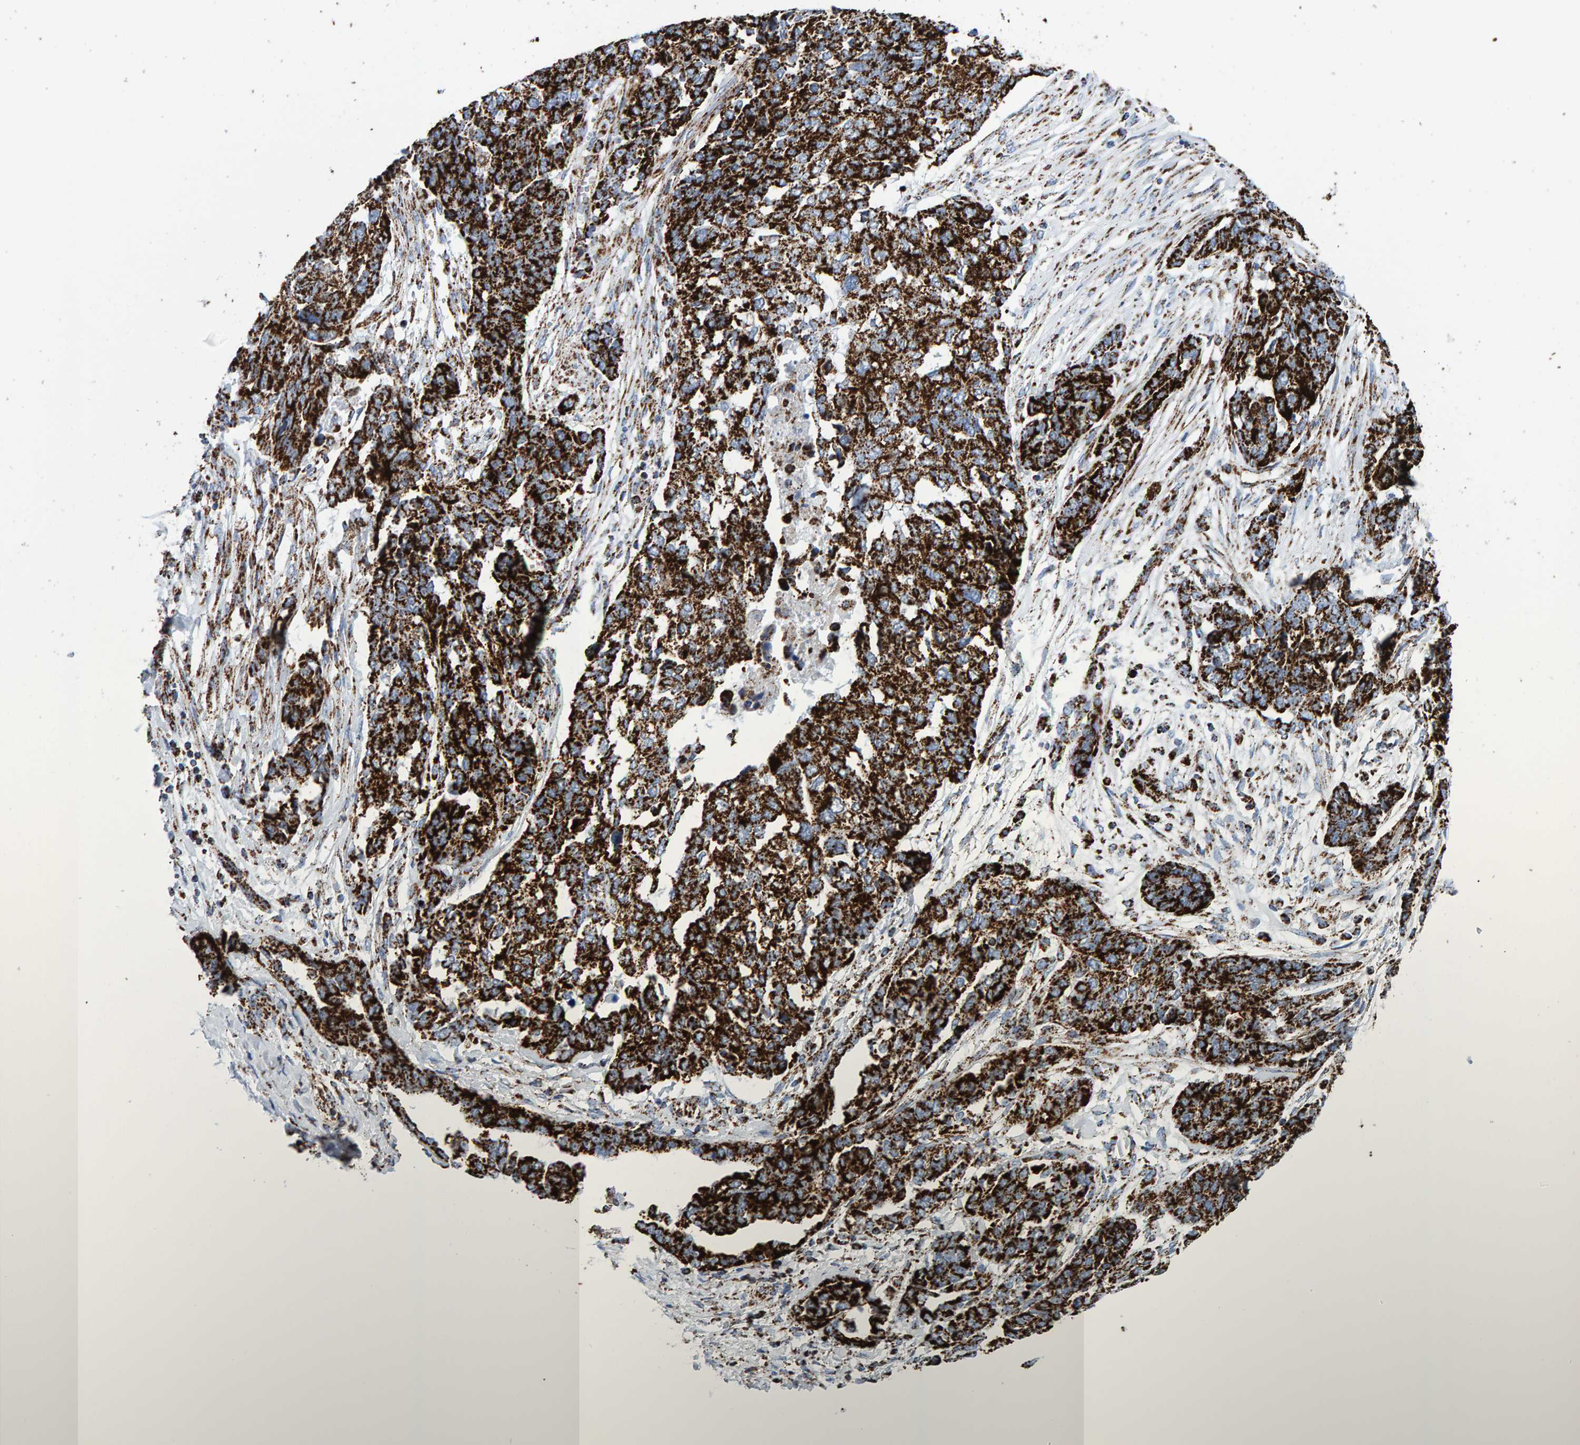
{"staining": {"intensity": "strong", "quantity": ">75%", "location": "cytoplasmic/membranous"}, "tissue": "ovarian cancer", "cell_type": "Tumor cells", "image_type": "cancer", "snomed": [{"axis": "morphology", "description": "Cystadenocarcinoma, serous, NOS"}, {"axis": "topography", "description": "Ovary"}], "caption": "Ovarian cancer stained for a protein displays strong cytoplasmic/membranous positivity in tumor cells.", "gene": "ENSG00000262660", "patient": {"sex": "female", "age": 44}}